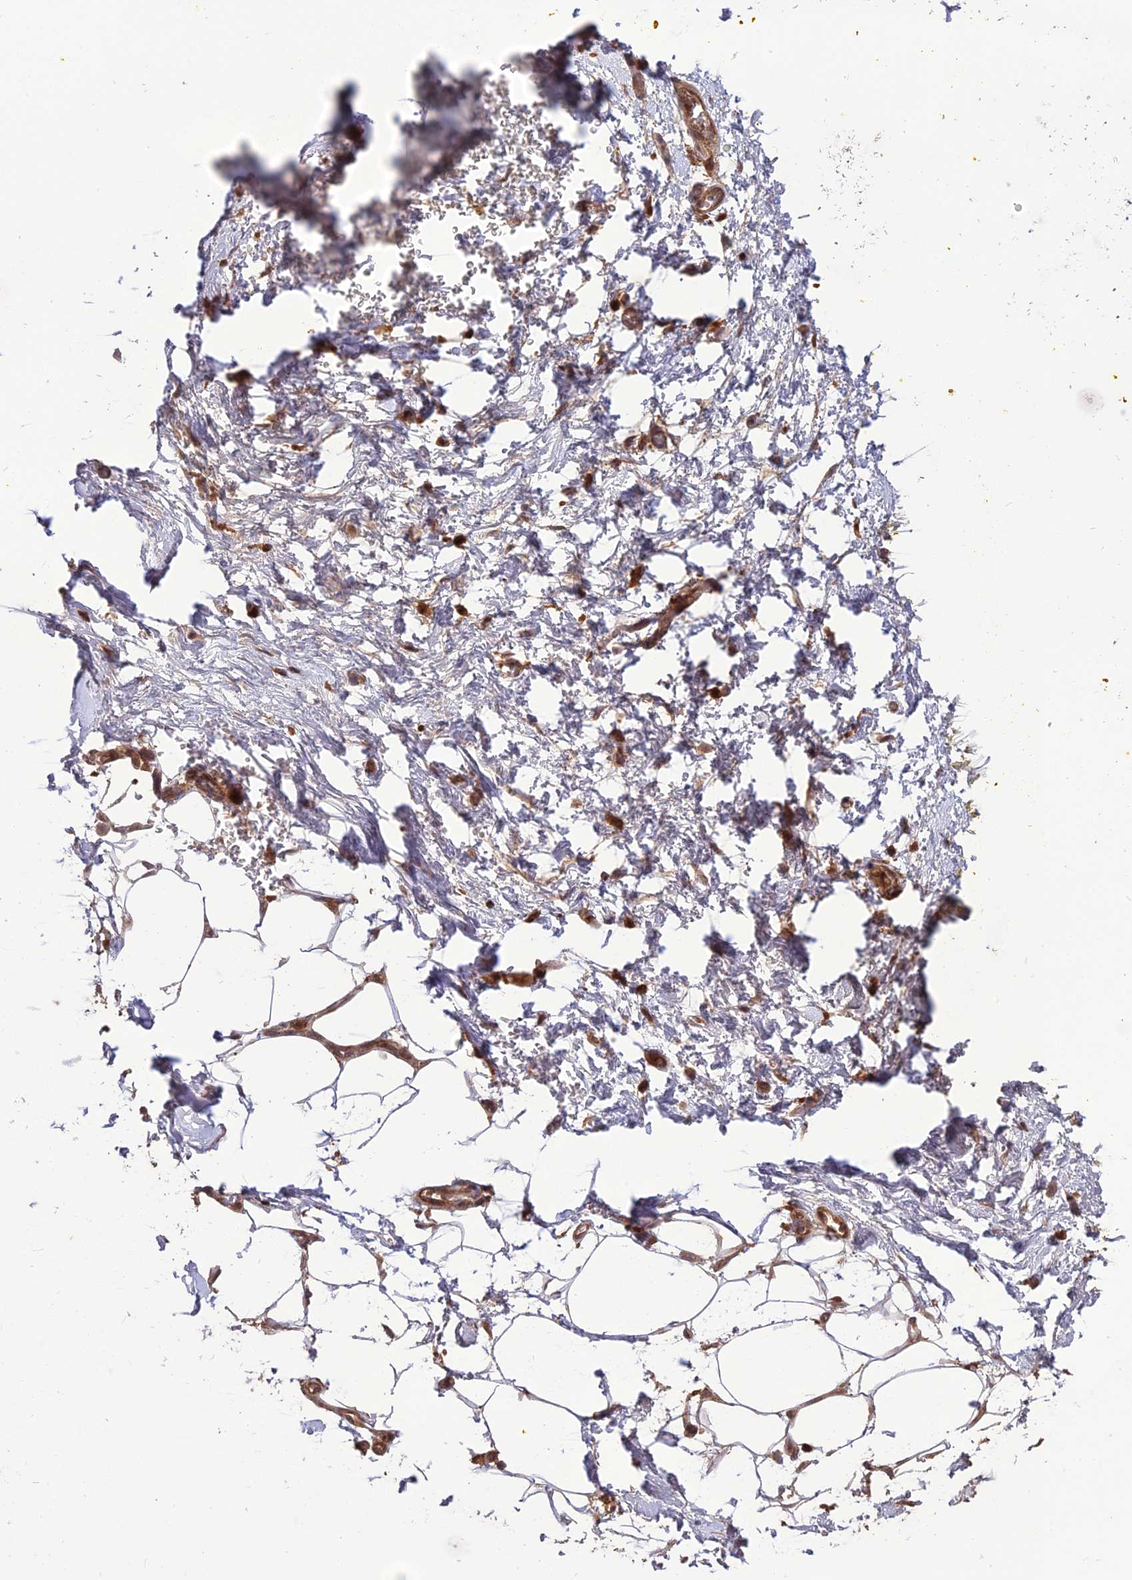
{"staining": {"intensity": "weak", "quantity": "25%-75%", "location": "cytoplasmic/membranous"}, "tissue": "adipose tissue", "cell_type": "Adipocytes", "image_type": "normal", "snomed": [{"axis": "morphology", "description": "Normal tissue, NOS"}, {"axis": "morphology", "description": "Adenocarcinoma, NOS"}, {"axis": "topography", "description": "Pancreas"}, {"axis": "topography", "description": "Peripheral nerve tissue"}], "caption": "The image displays a brown stain indicating the presence of a protein in the cytoplasmic/membranous of adipocytes in adipose tissue. The protein of interest is shown in brown color, while the nuclei are stained blue.", "gene": "NDUFC1", "patient": {"sex": "male", "age": 59}}